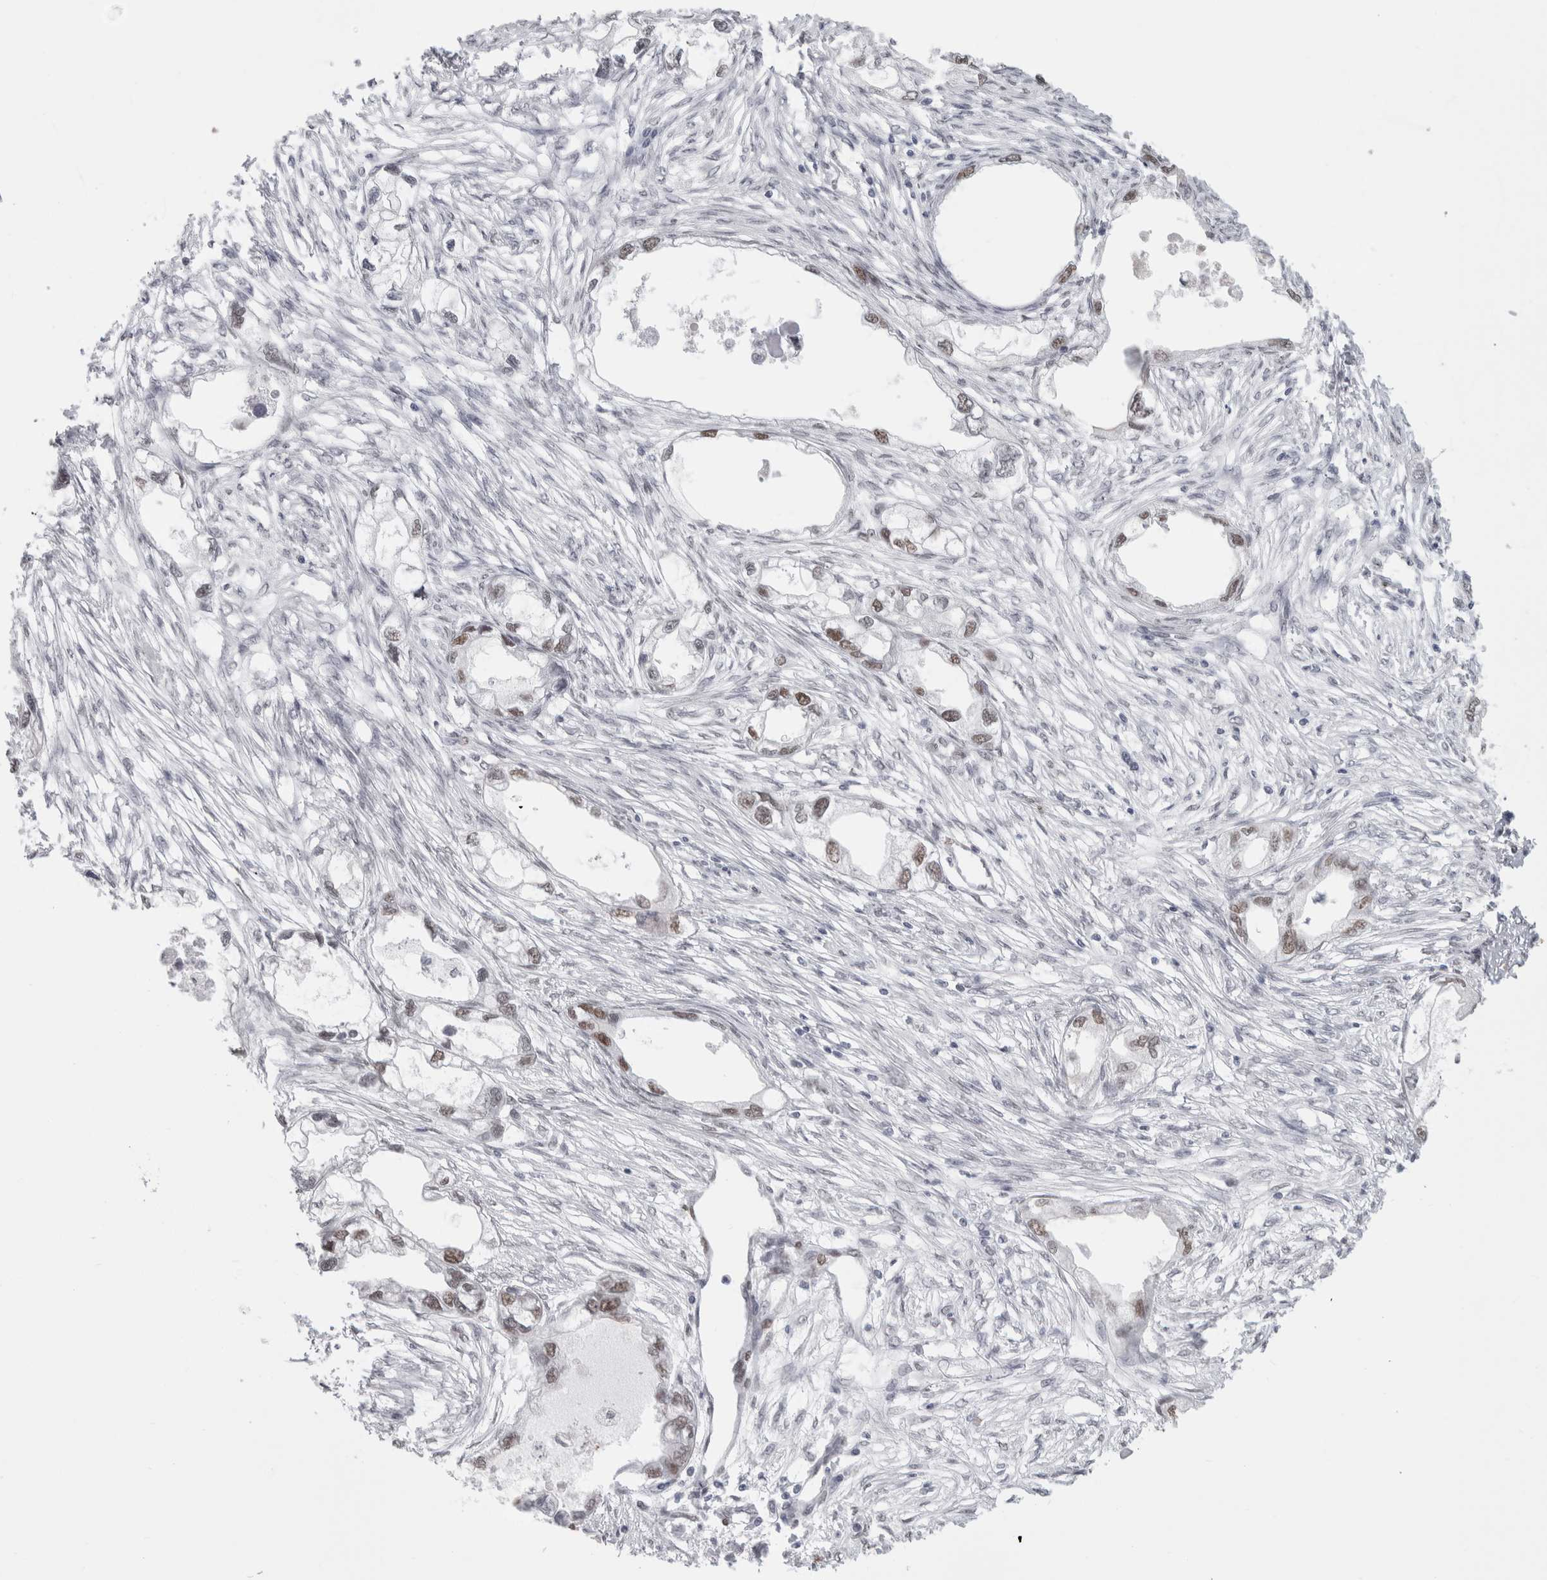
{"staining": {"intensity": "moderate", "quantity": ">75%", "location": "nuclear"}, "tissue": "endometrial cancer", "cell_type": "Tumor cells", "image_type": "cancer", "snomed": [{"axis": "morphology", "description": "Adenocarcinoma, NOS"}, {"axis": "morphology", "description": "Adenocarcinoma, metastatic, NOS"}, {"axis": "topography", "description": "Adipose tissue"}, {"axis": "topography", "description": "Endometrium"}], "caption": "About >75% of tumor cells in endometrial cancer demonstrate moderate nuclear protein staining as visualized by brown immunohistochemical staining.", "gene": "SMARCC1", "patient": {"sex": "female", "age": 67}}